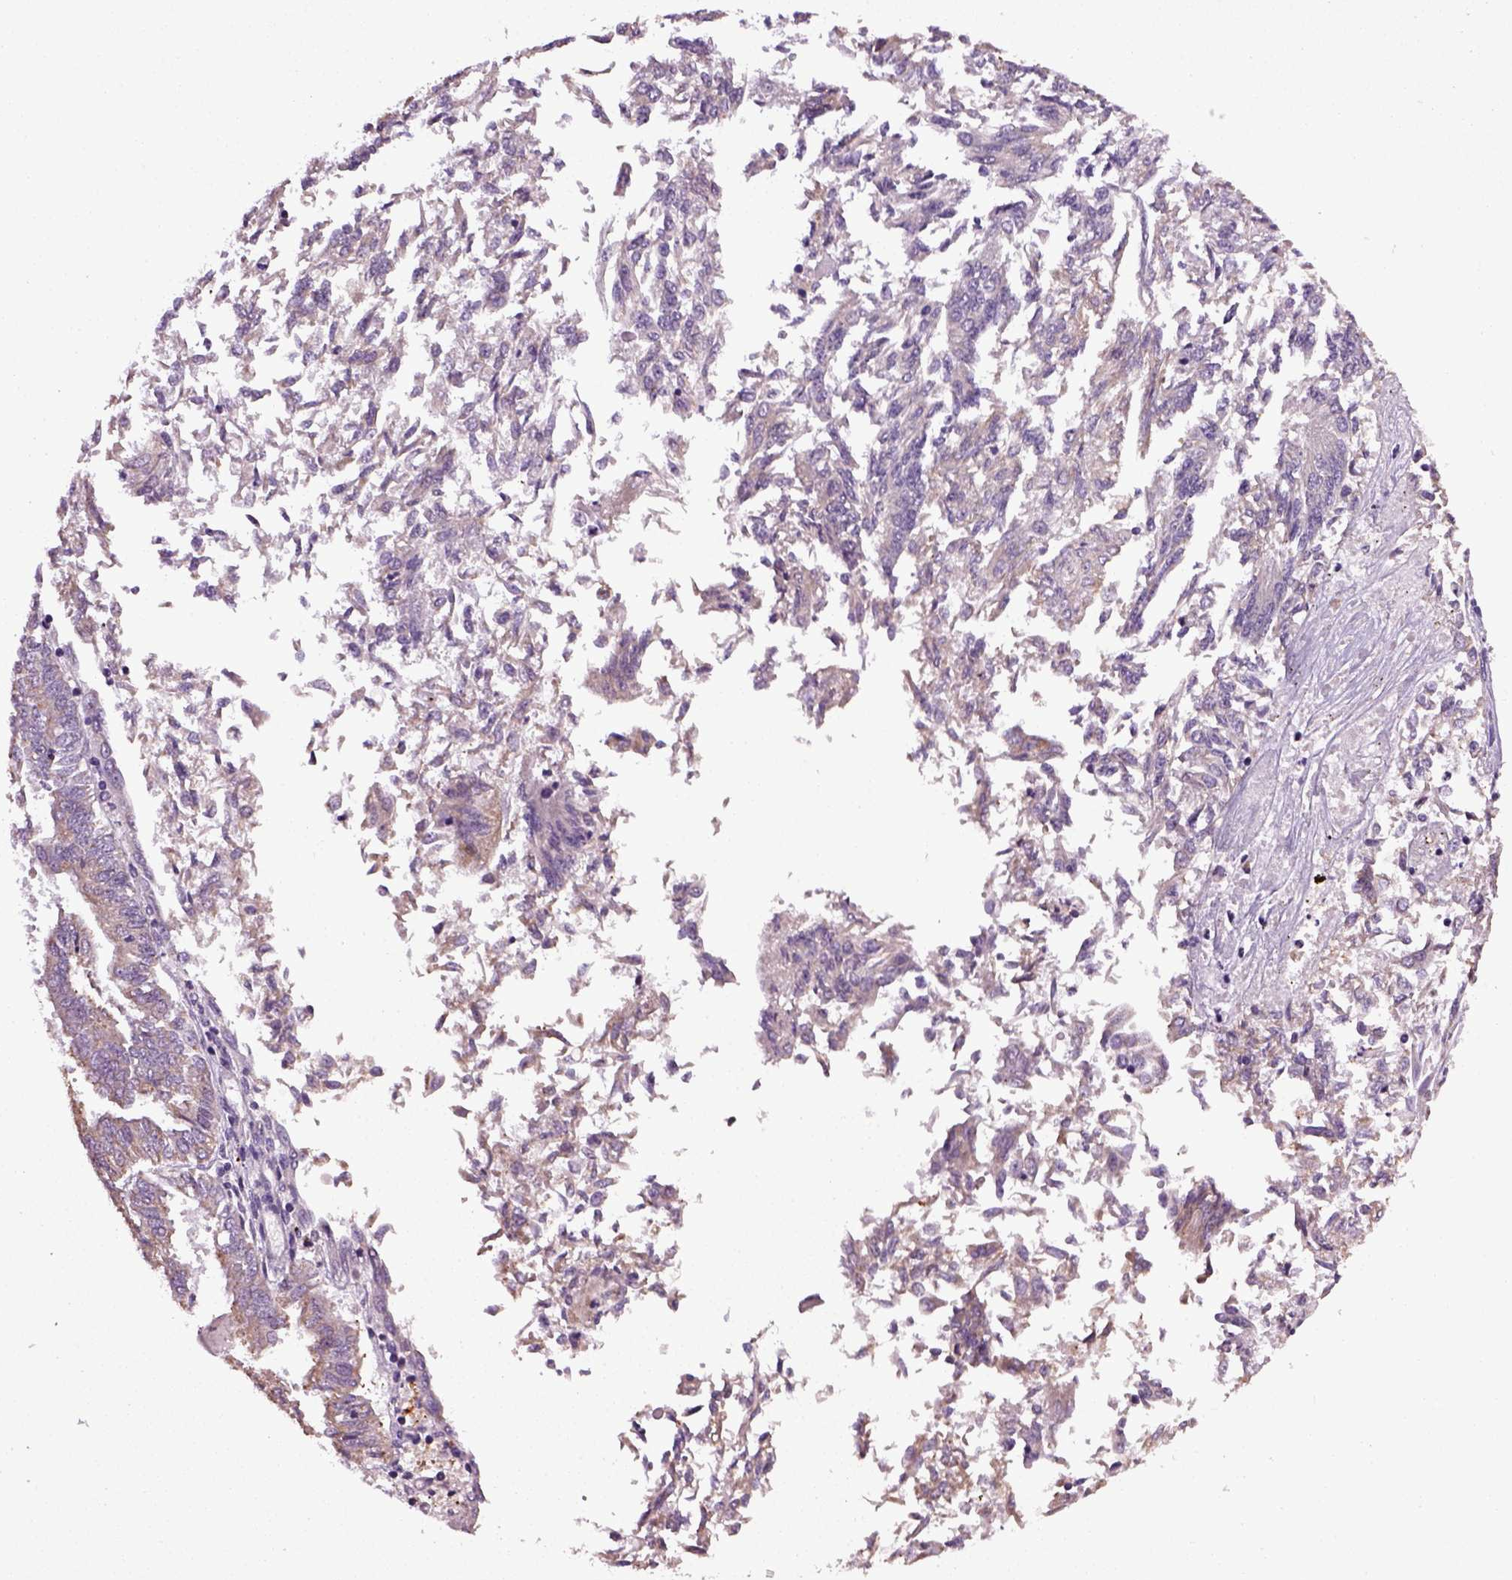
{"staining": {"intensity": "negative", "quantity": "none", "location": "none"}, "tissue": "endometrial cancer", "cell_type": "Tumor cells", "image_type": "cancer", "snomed": [{"axis": "morphology", "description": "Adenocarcinoma, NOS"}, {"axis": "topography", "description": "Endometrium"}], "caption": "Tumor cells show no significant staining in endometrial cancer (adenocarcinoma).", "gene": "TPRG1", "patient": {"sex": "female", "age": 58}}